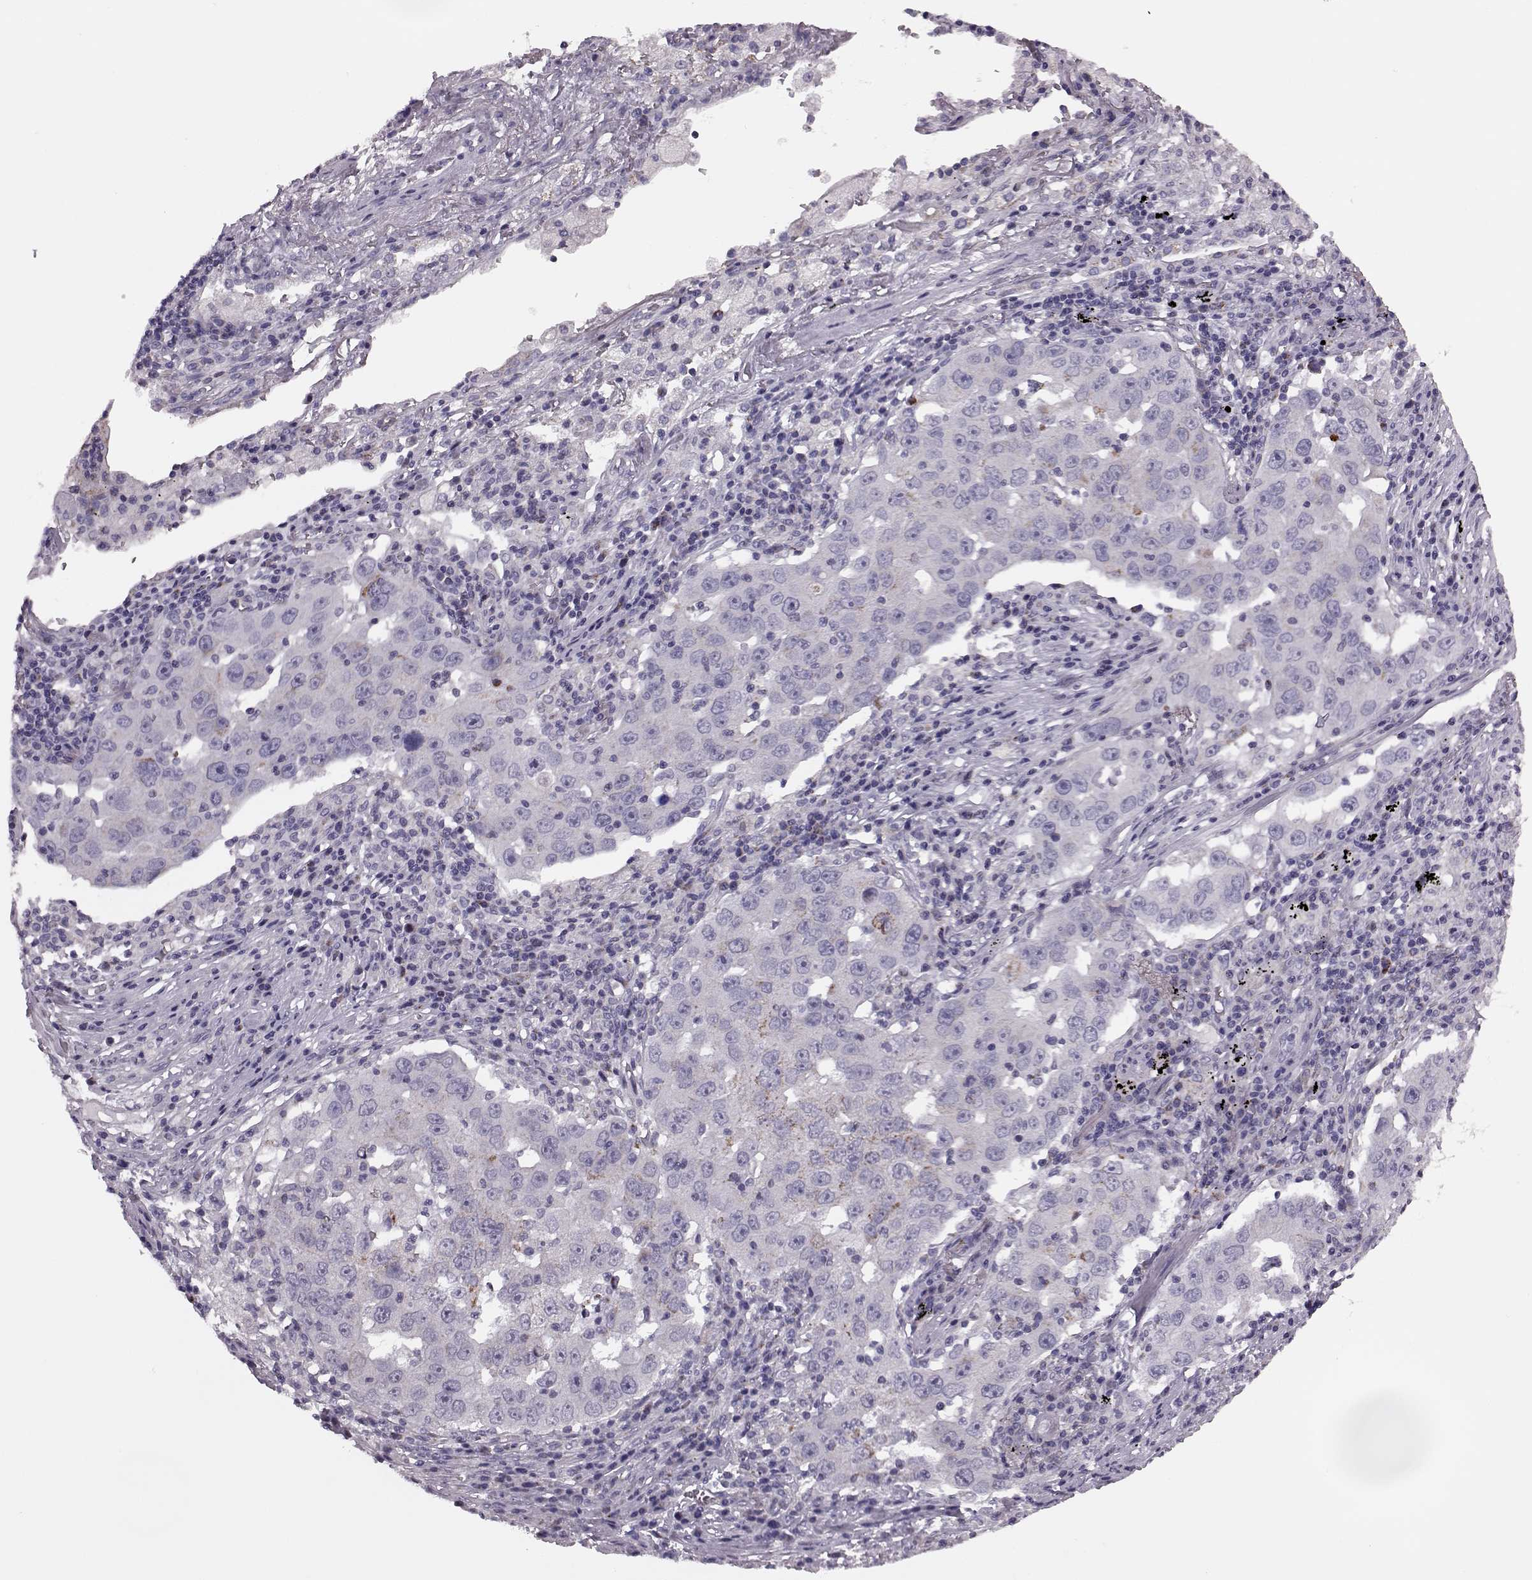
{"staining": {"intensity": "negative", "quantity": "none", "location": "none"}, "tissue": "lung cancer", "cell_type": "Tumor cells", "image_type": "cancer", "snomed": [{"axis": "morphology", "description": "Adenocarcinoma, NOS"}, {"axis": "topography", "description": "Lung"}], "caption": "There is no significant expression in tumor cells of lung adenocarcinoma. The staining was performed using DAB (3,3'-diaminobenzidine) to visualize the protein expression in brown, while the nuclei were stained in blue with hematoxylin (Magnification: 20x).", "gene": "RIMS2", "patient": {"sex": "male", "age": 73}}